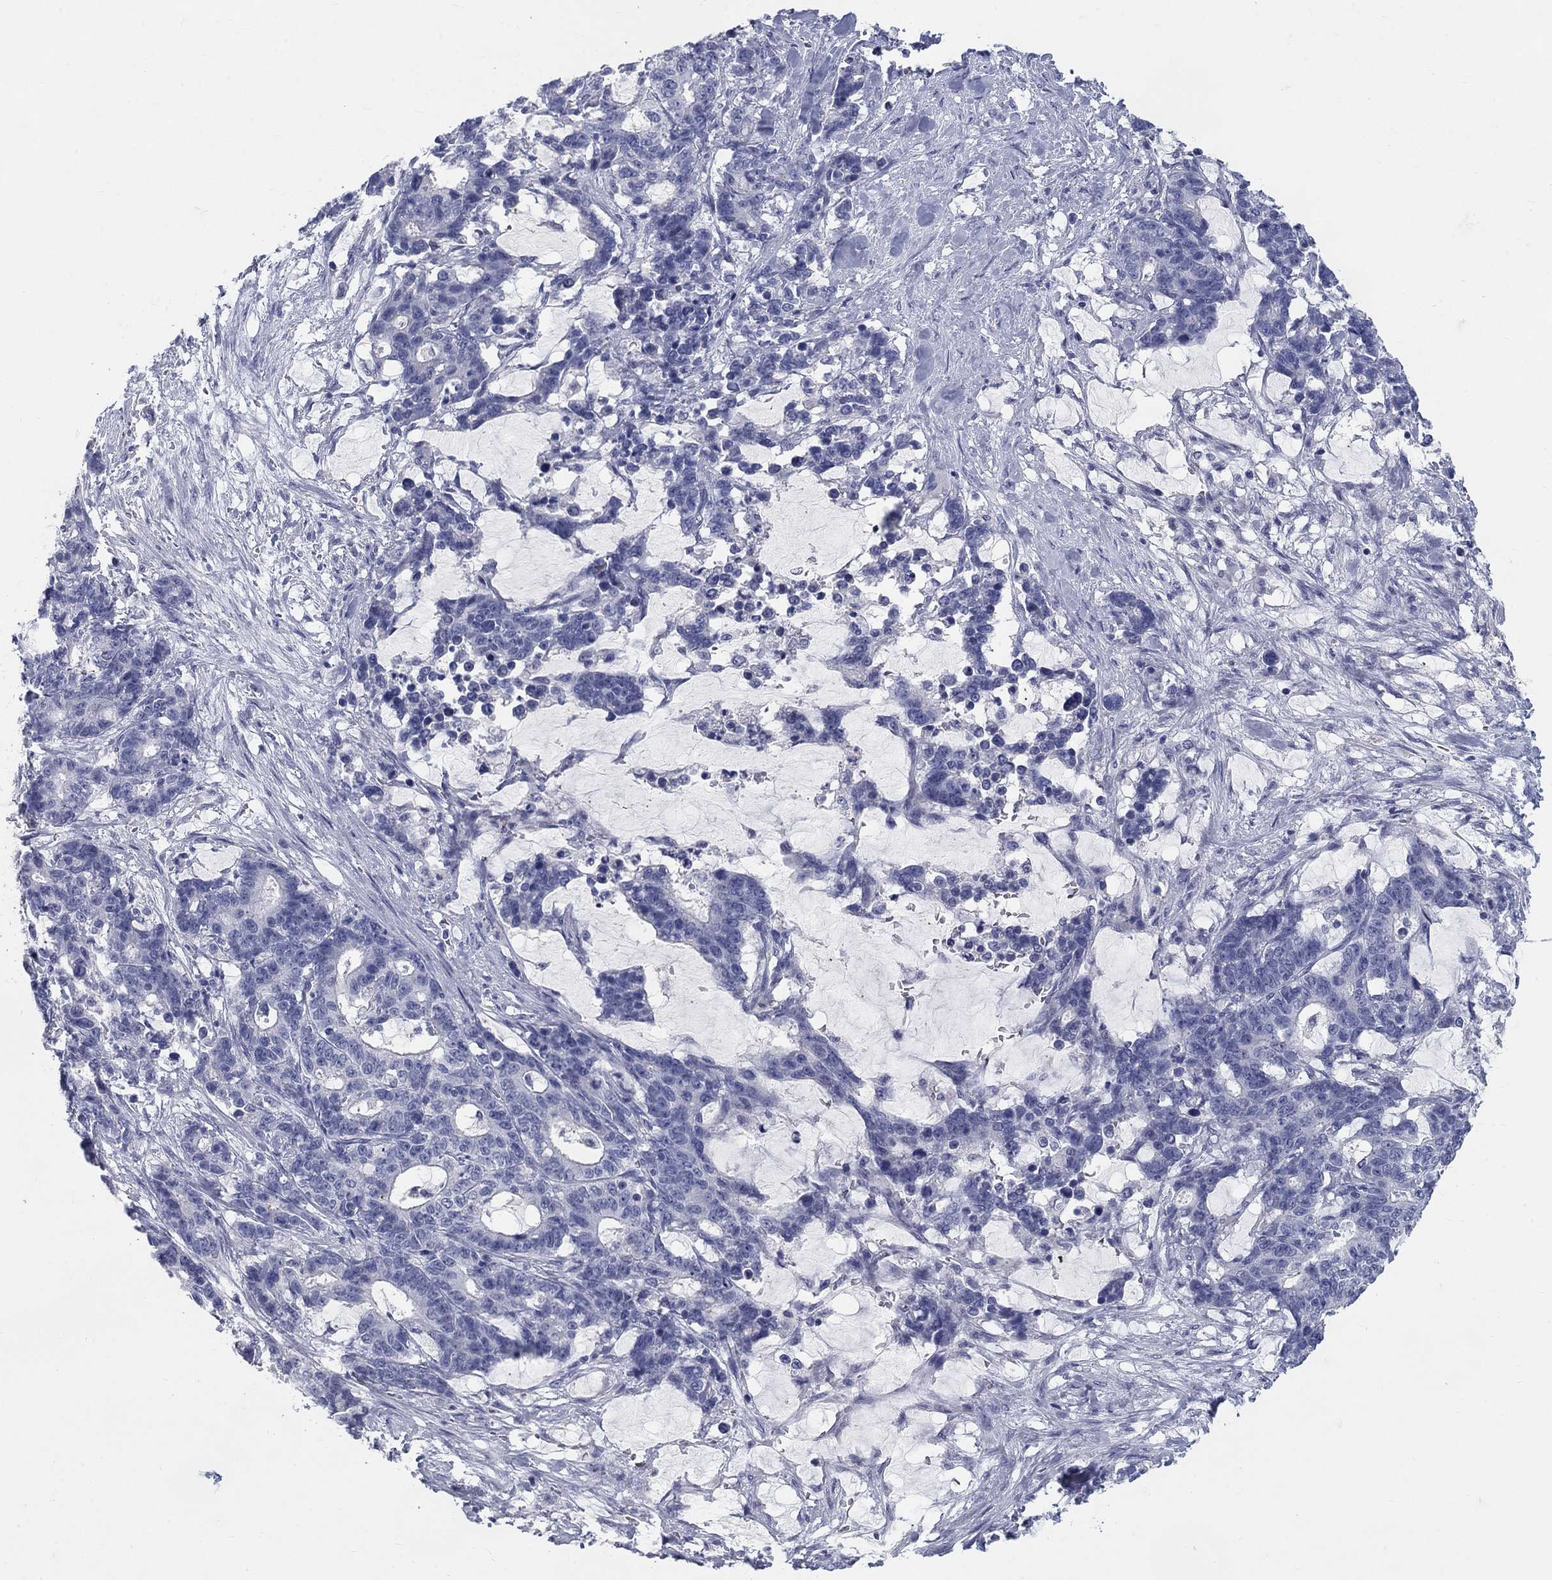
{"staining": {"intensity": "negative", "quantity": "none", "location": "none"}, "tissue": "stomach cancer", "cell_type": "Tumor cells", "image_type": "cancer", "snomed": [{"axis": "morphology", "description": "Normal tissue, NOS"}, {"axis": "morphology", "description": "Adenocarcinoma, NOS"}, {"axis": "topography", "description": "Stomach"}], "caption": "A high-resolution image shows immunohistochemistry staining of stomach cancer (adenocarcinoma), which shows no significant expression in tumor cells.", "gene": "ELAVL4", "patient": {"sex": "female", "age": 64}}